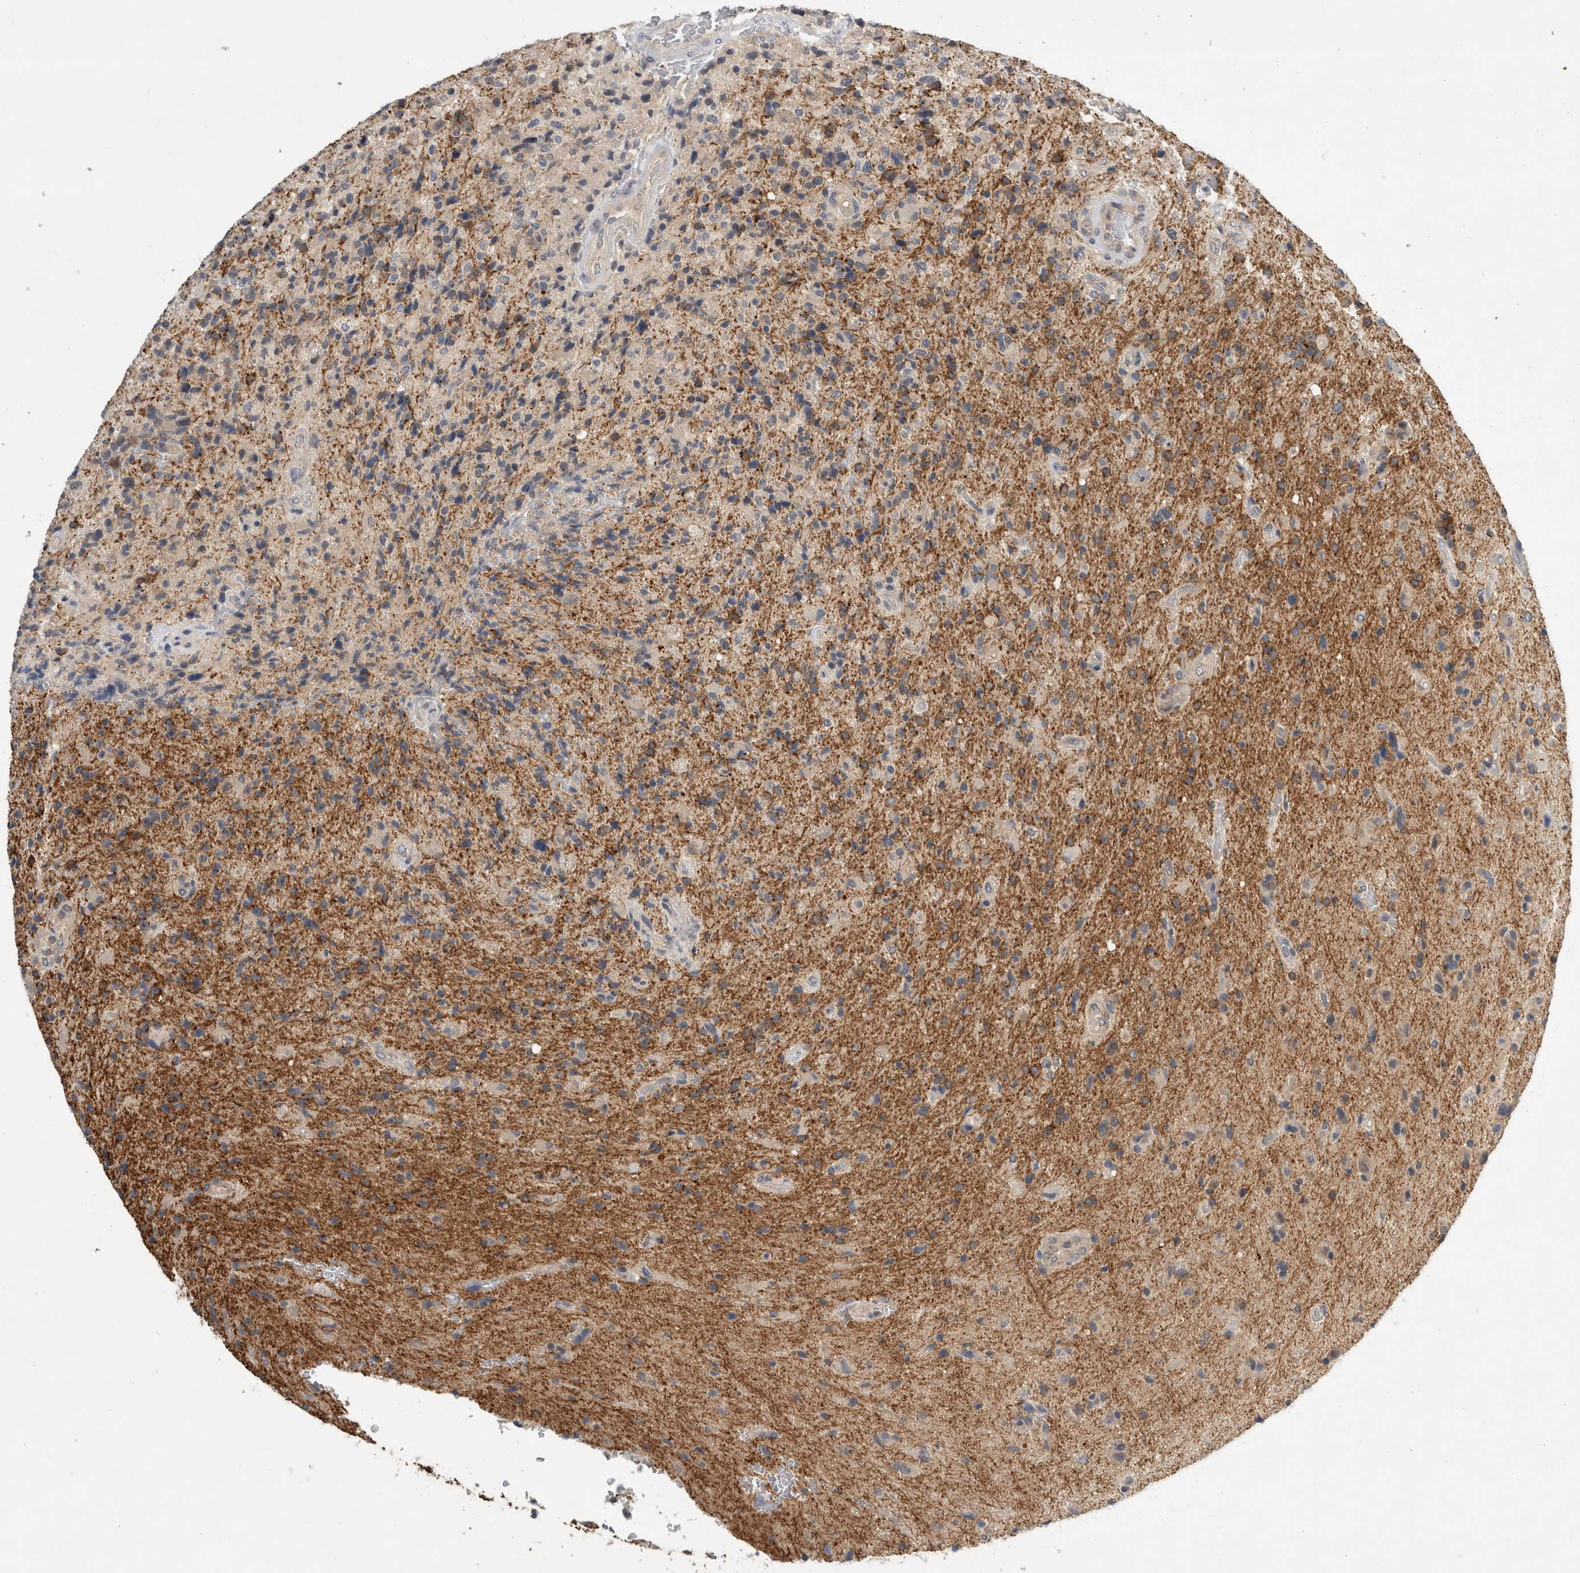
{"staining": {"intensity": "negative", "quantity": "none", "location": "none"}, "tissue": "glioma", "cell_type": "Tumor cells", "image_type": "cancer", "snomed": [{"axis": "morphology", "description": "Glioma, malignant, High grade"}, {"axis": "topography", "description": "Brain"}], "caption": "This is an IHC photomicrograph of human glioma. There is no staining in tumor cells.", "gene": "AASDHPPT", "patient": {"sex": "male", "age": 72}}